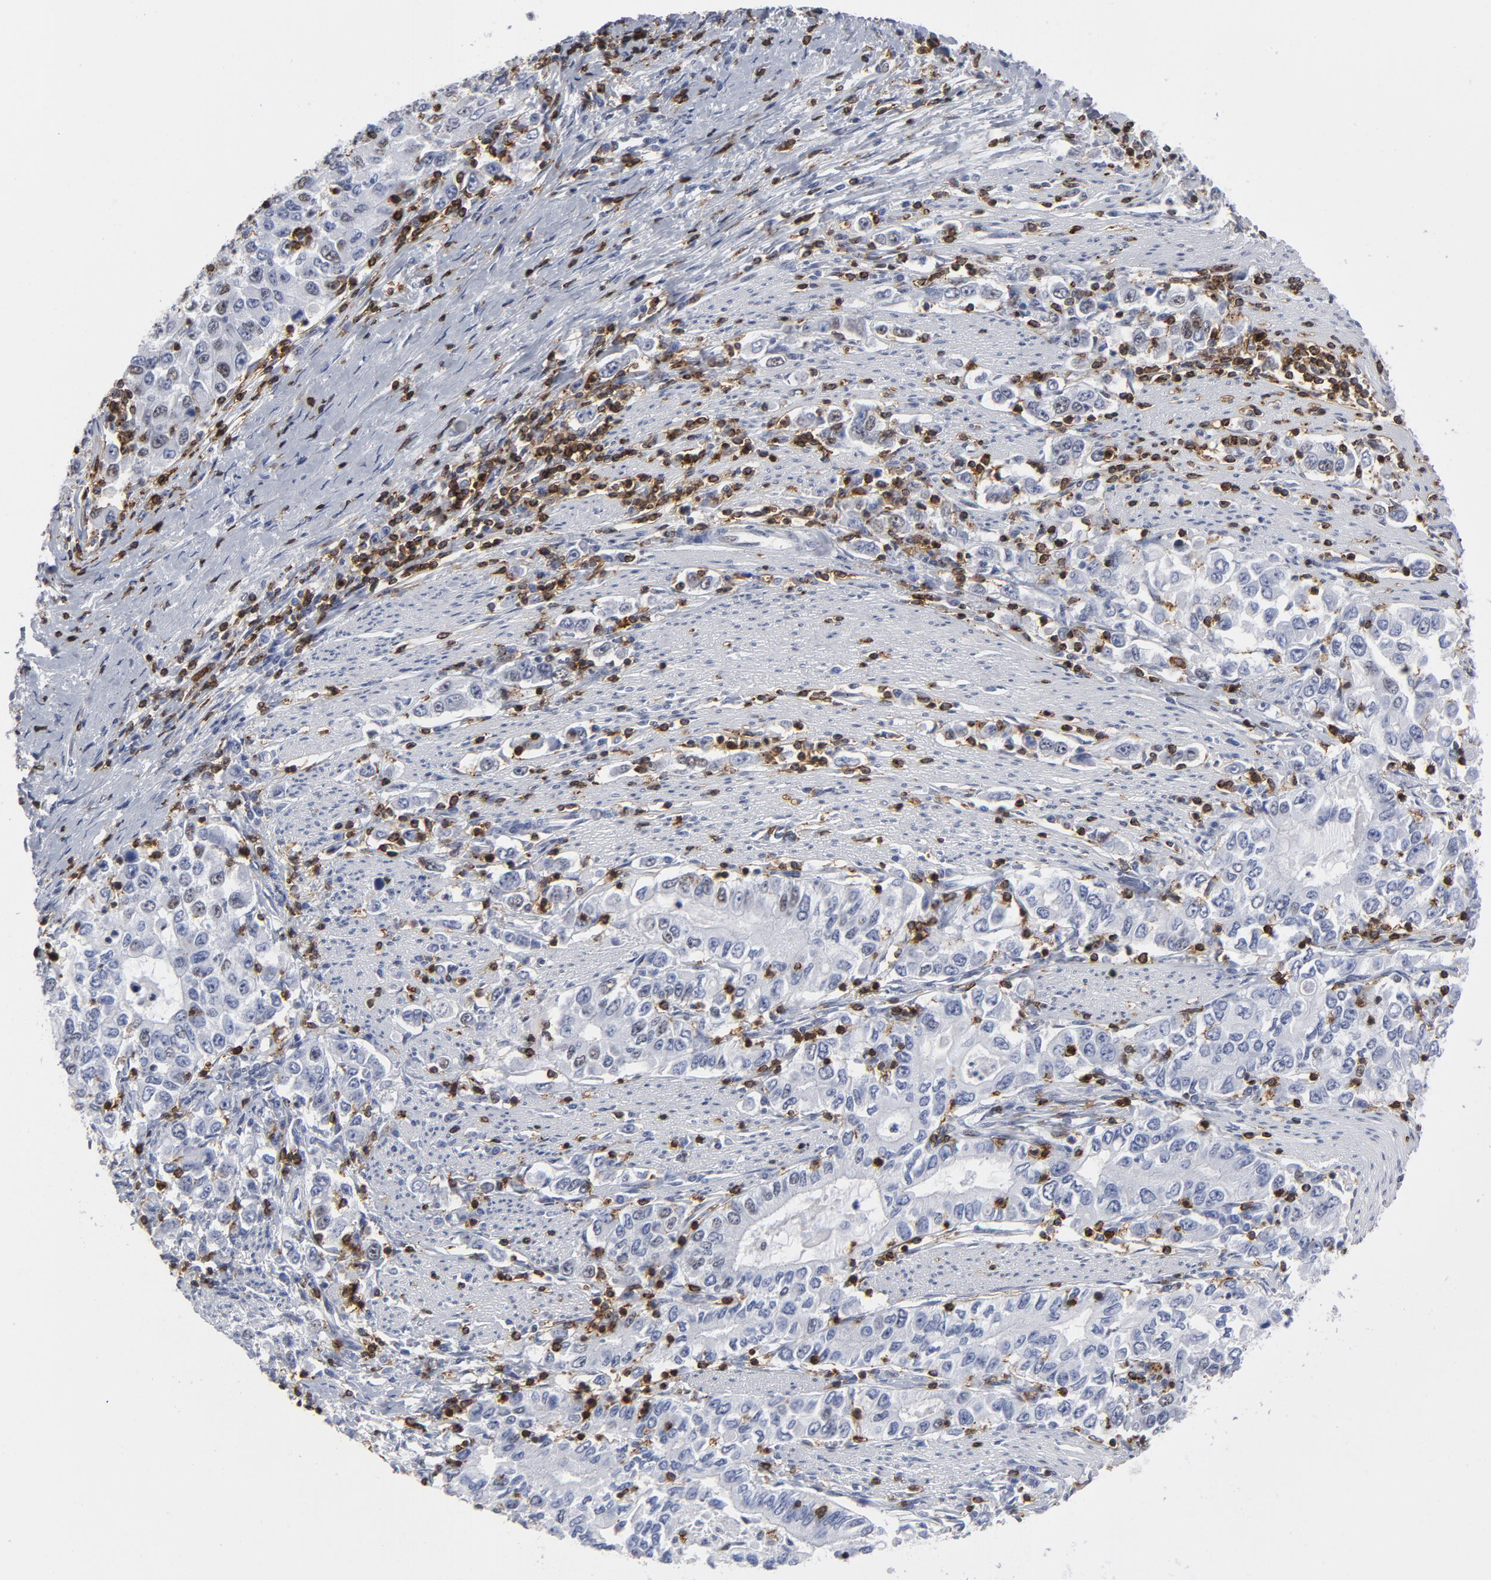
{"staining": {"intensity": "weak", "quantity": "<25%", "location": "nuclear"}, "tissue": "stomach cancer", "cell_type": "Tumor cells", "image_type": "cancer", "snomed": [{"axis": "morphology", "description": "Adenocarcinoma, NOS"}, {"axis": "topography", "description": "Stomach, lower"}], "caption": "High magnification brightfield microscopy of stomach cancer stained with DAB (brown) and counterstained with hematoxylin (blue): tumor cells show no significant expression. (DAB (3,3'-diaminobenzidine) IHC, high magnification).", "gene": "CD2", "patient": {"sex": "female", "age": 72}}